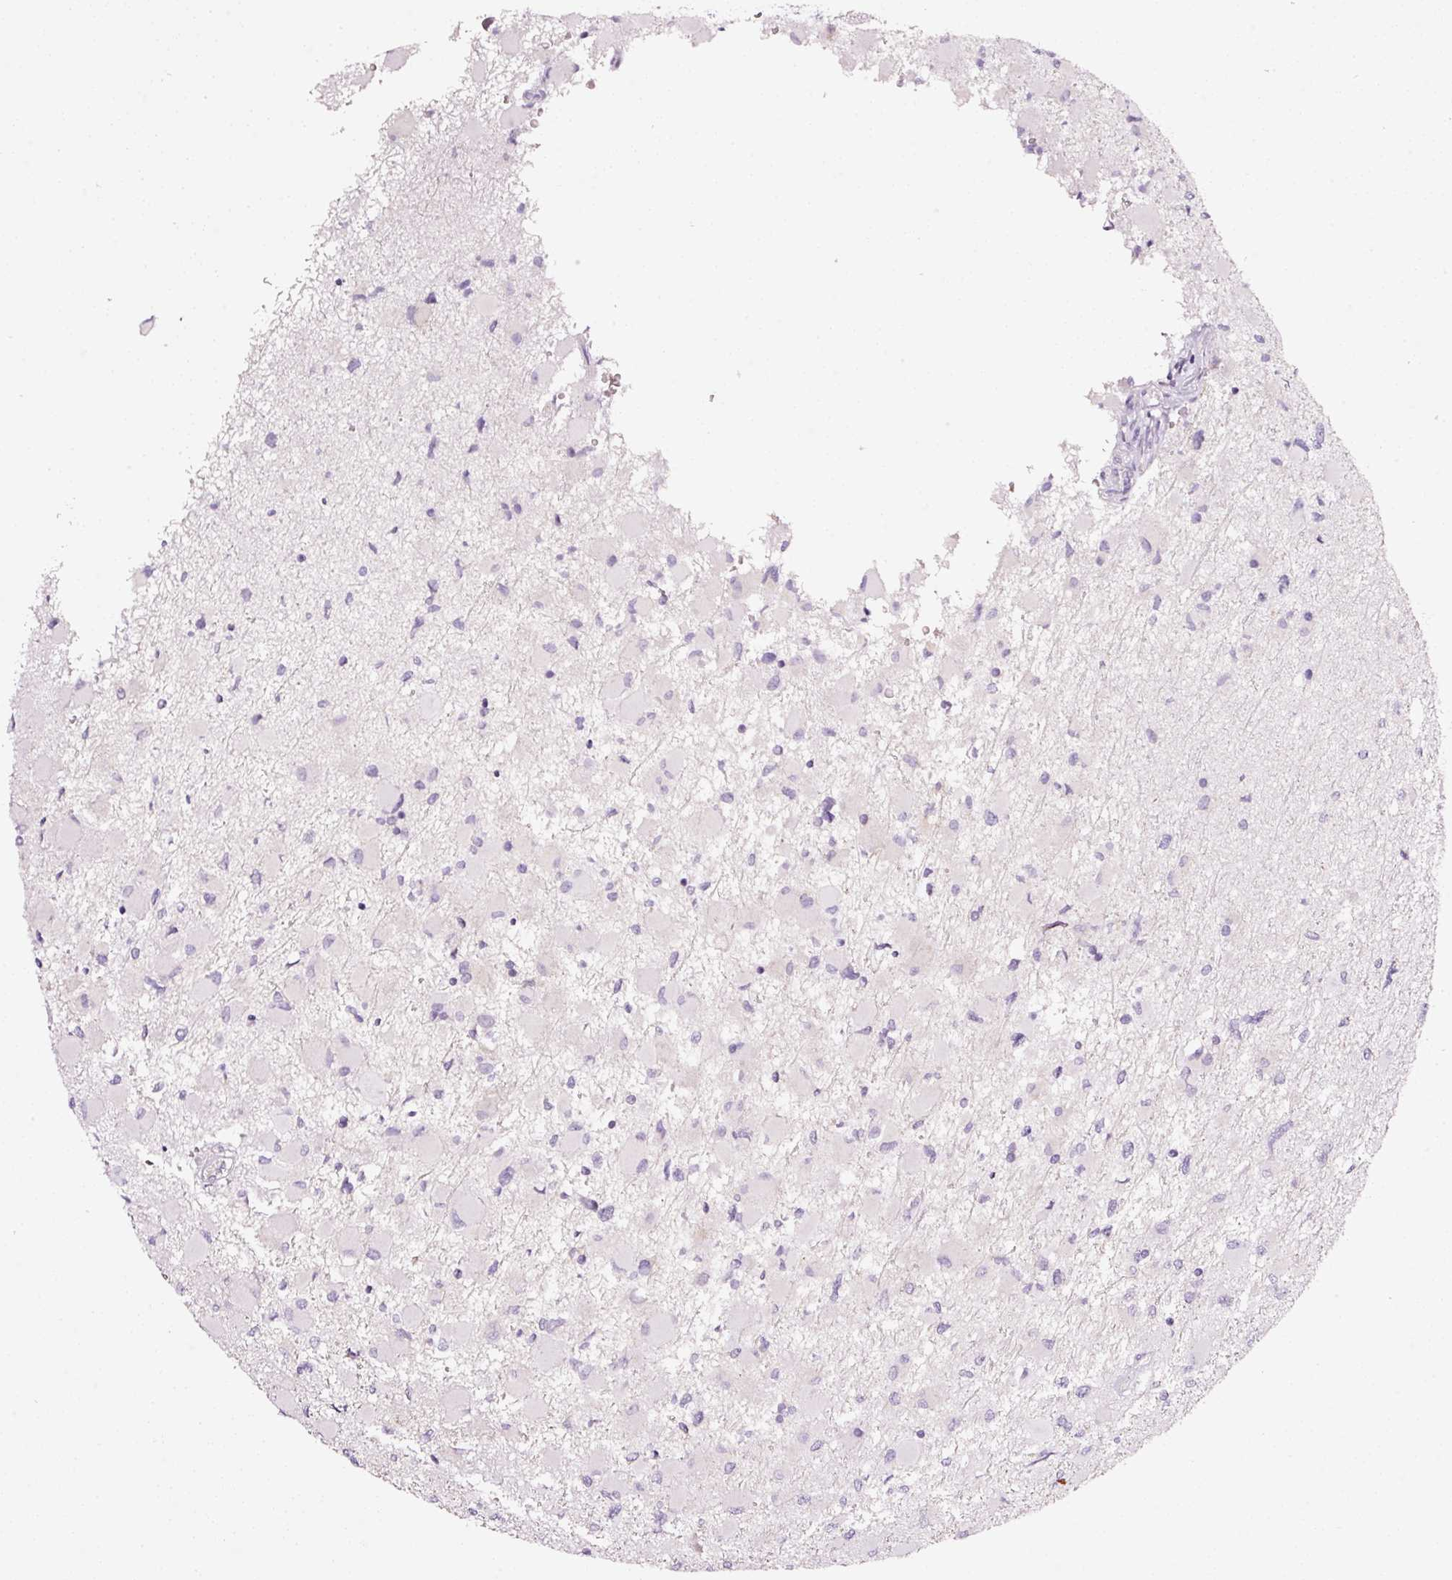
{"staining": {"intensity": "negative", "quantity": "none", "location": "none"}, "tissue": "glioma", "cell_type": "Tumor cells", "image_type": "cancer", "snomed": [{"axis": "morphology", "description": "Glioma, malignant, High grade"}, {"axis": "topography", "description": "Cerebral cortex"}], "caption": "Glioma was stained to show a protein in brown. There is no significant staining in tumor cells.", "gene": "CYB561A3", "patient": {"sex": "female", "age": 36}}